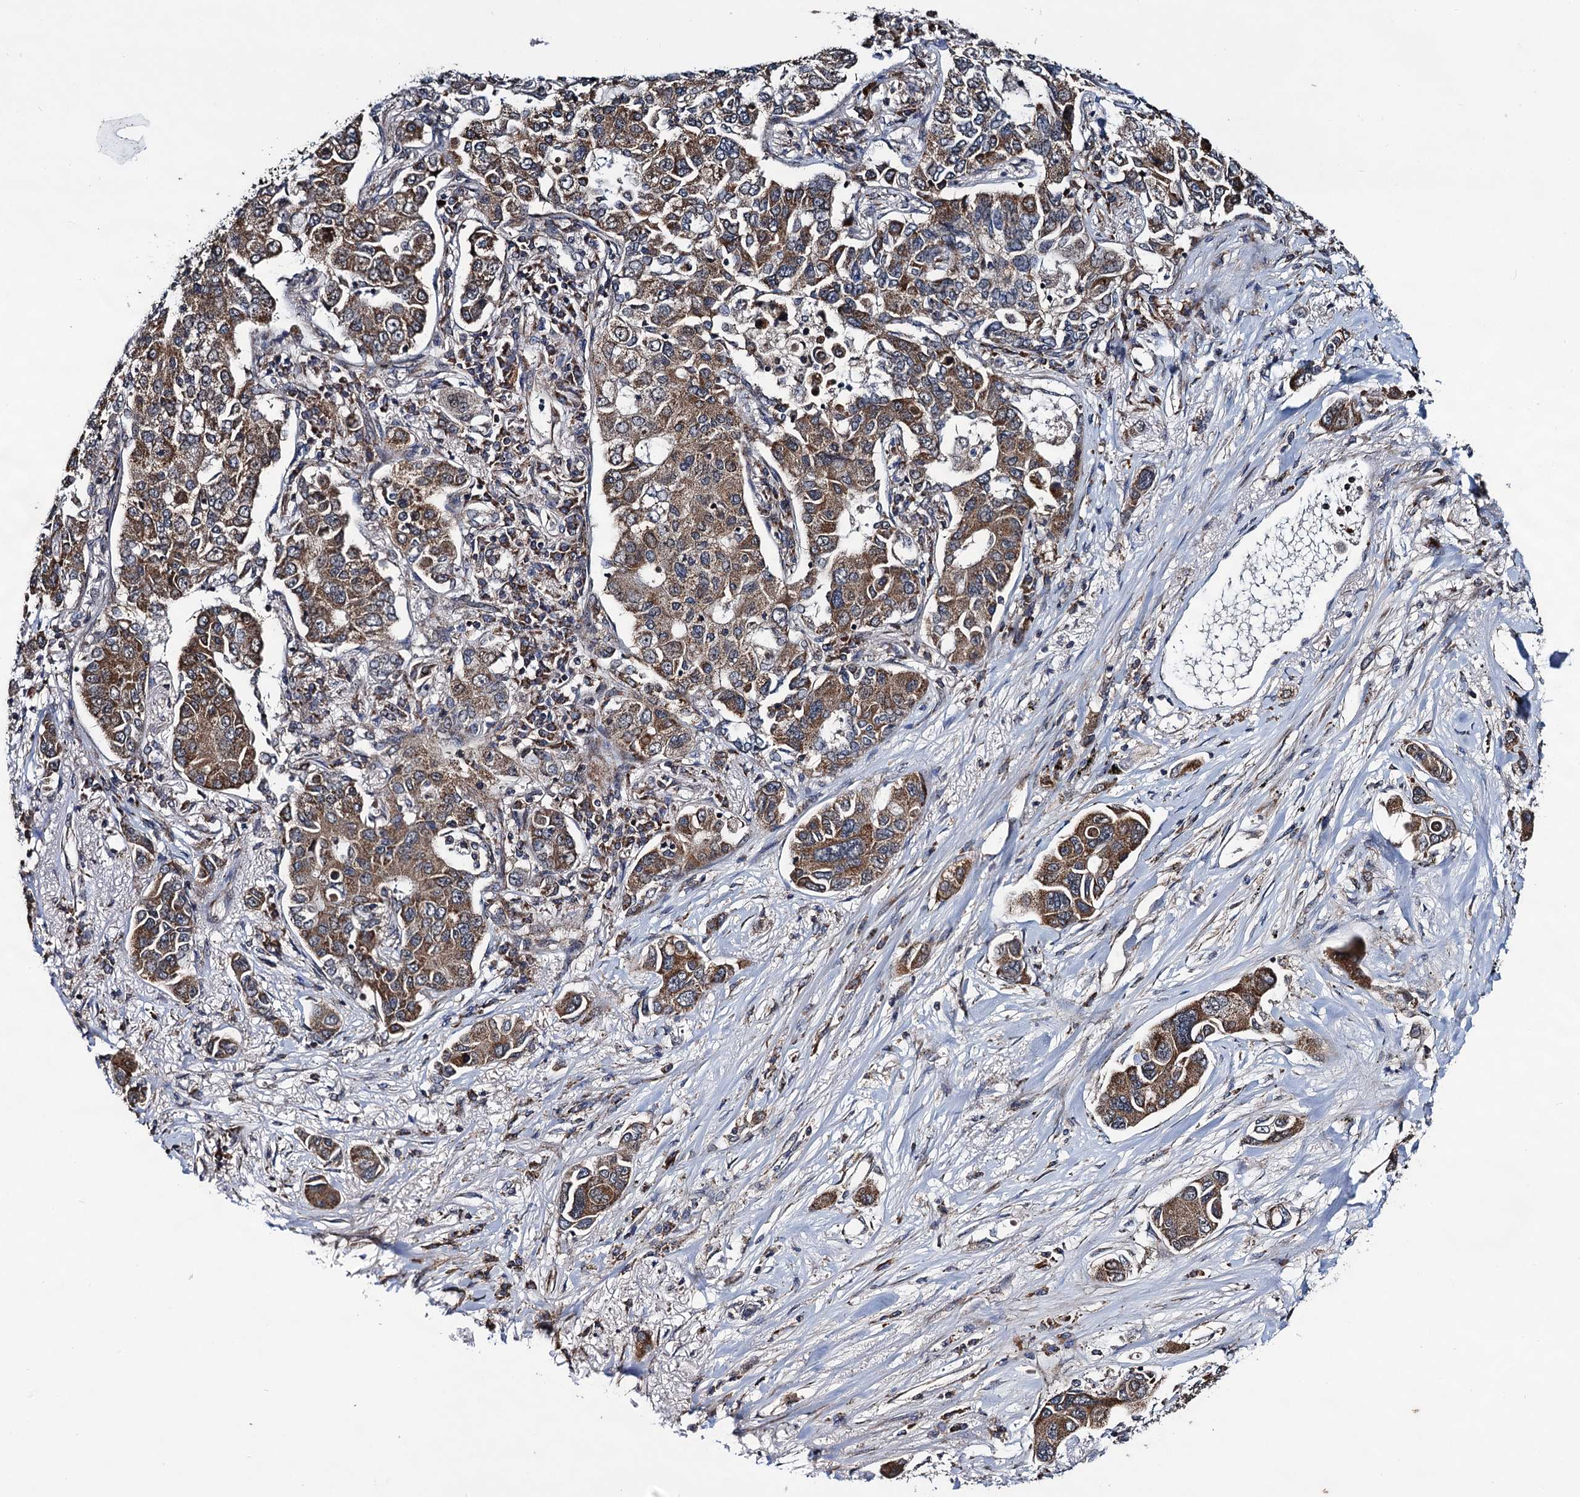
{"staining": {"intensity": "moderate", "quantity": ">75%", "location": "cytoplasmic/membranous"}, "tissue": "lung cancer", "cell_type": "Tumor cells", "image_type": "cancer", "snomed": [{"axis": "morphology", "description": "Adenocarcinoma, NOS"}, {"axis": "topography", "description": "Lung"}], "caption": "Protein expression analysis of human adenocarcinoma (lung) reveals moderate cytoplasmic/membranous positivity in approximately >75% of tumor cells. The staining was performed using DAB, with brown indicating positive protein expression. Nuclei are stained blue with hematoxylin.", "gene": "CMPK2", "patient": {"sex": "male", "age": 49}}